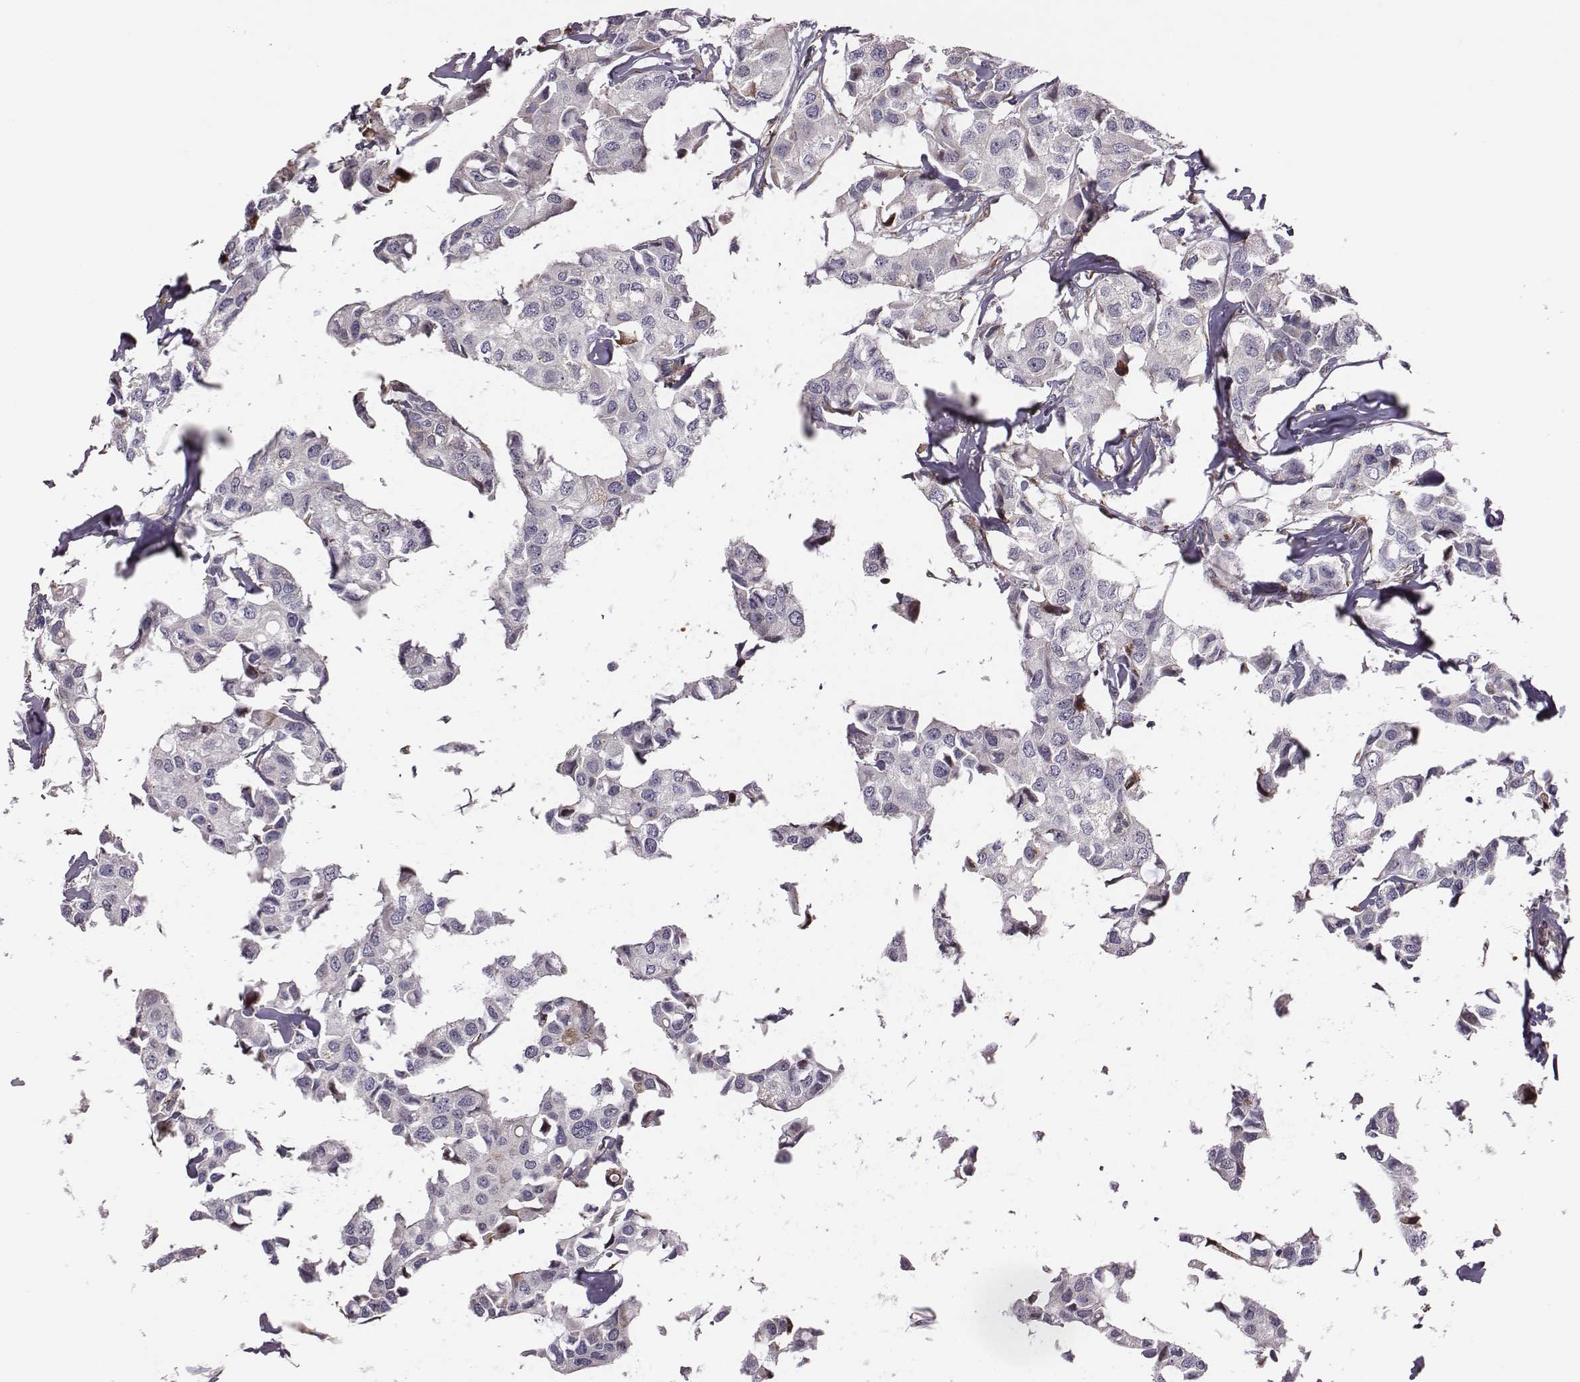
{"staining": {"intensity": "negative", "quantity": "none", "location": "none"}, "tissue": "breast cancer", "cell_type": "Tumor cells", "image_type": "cancer", "snomed": [{"axis": "morphology", "description": "Duct carcinoma"}, {"axis": "topography", "description": "Breast"}], "caption": "A micrograph of breast cancer (infiltrating ductal carcinoma) stained for a protein reveals no brown staining in tumor cells.", "gene": "SELENOI", "patient": {"sex": "female", "age": 80}}